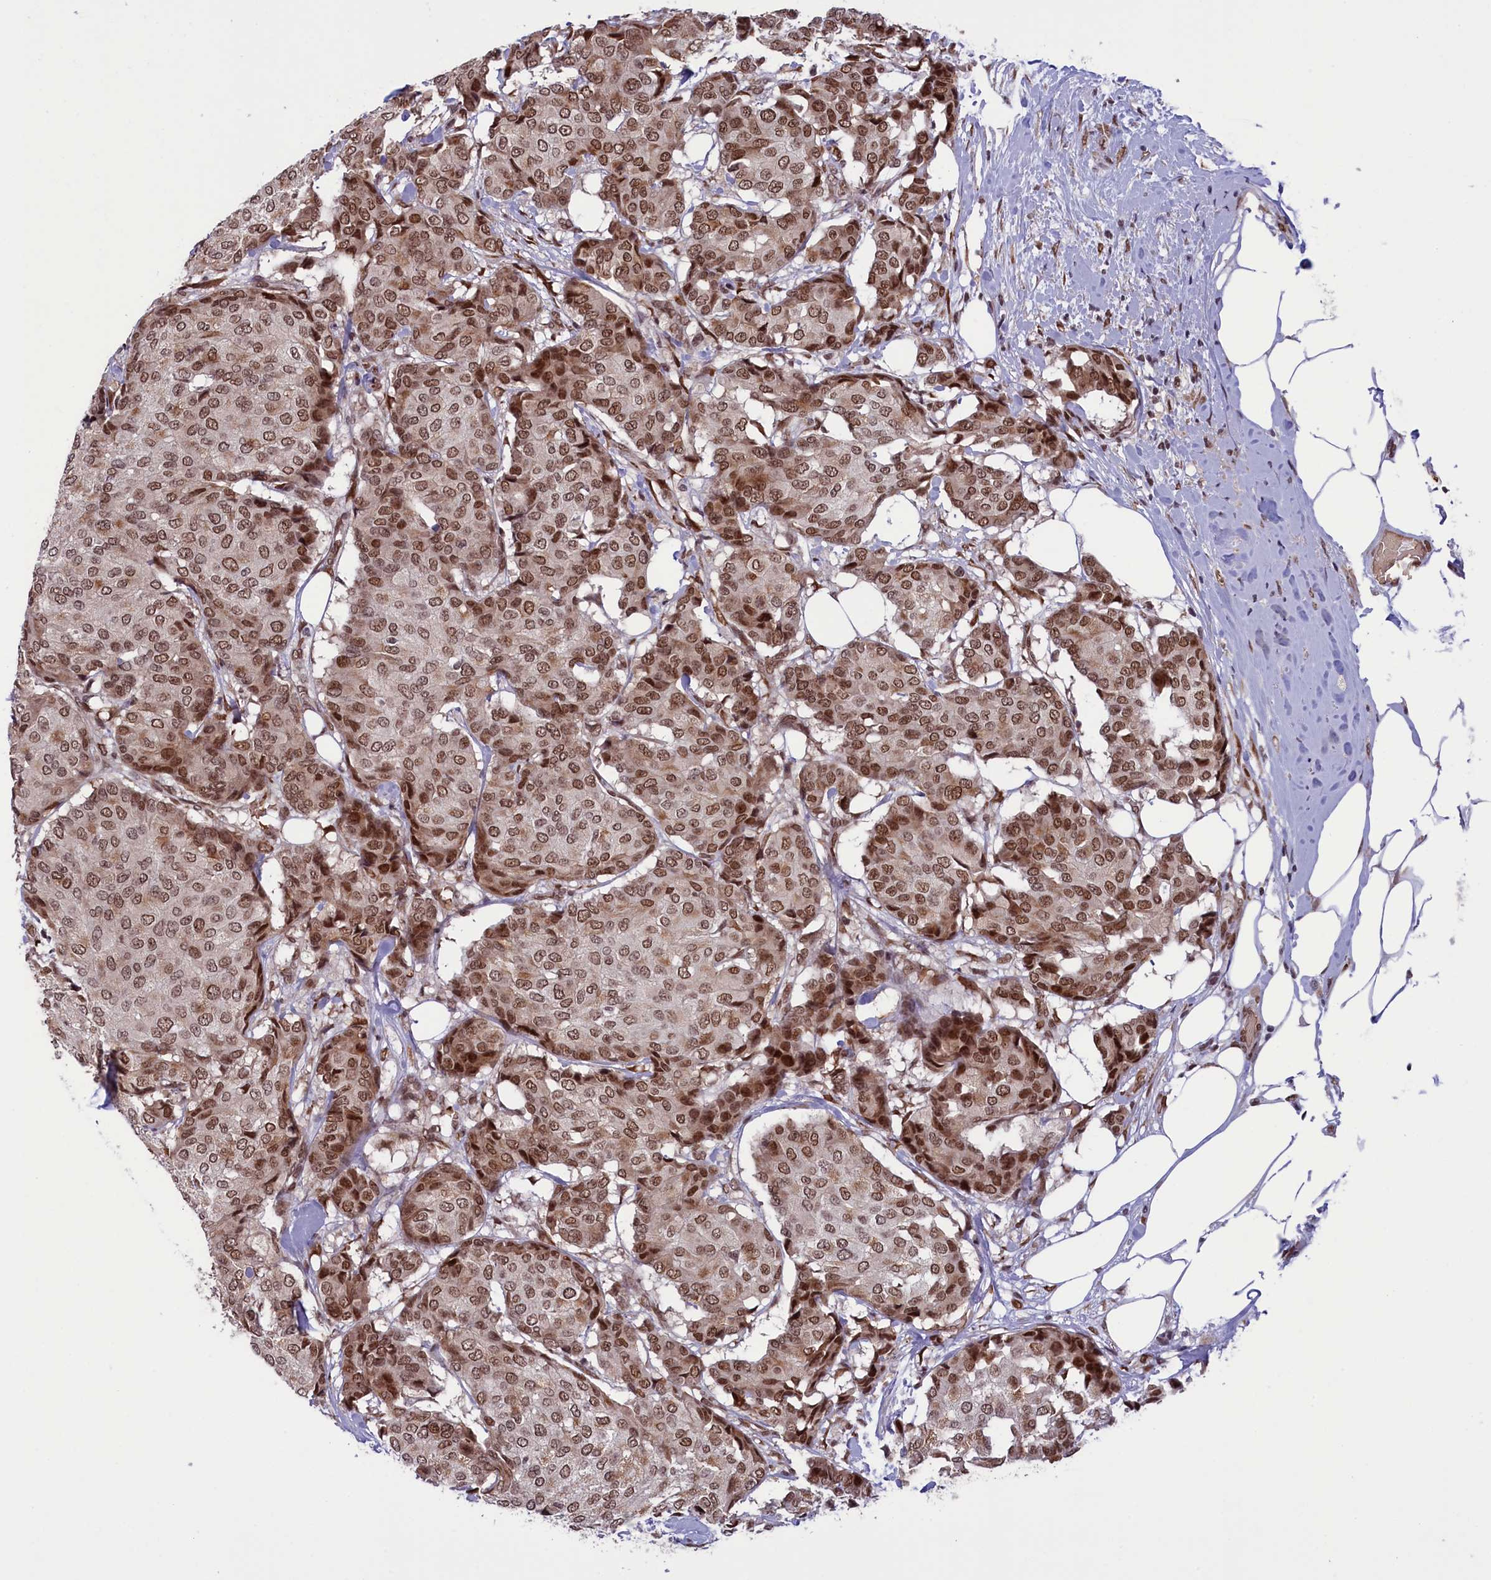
{"staining": {"intensity": "moderate", "quantity": ">75%", "location": "nuclear"}, "tissue": "breast cancer", "cell_type": "Tumor cells", "image_type": "cancer", "snomed": [{"axis": "morphology", "description": "Duct carcinoma"}, {"axis": "topography", "description": "Breast"}], "caption": "Invasive ductal carcinoma (breast) tissue shows moderate nuclear expression in approximately >75% of tumor cells, visualized by immunohistochemistry. The staining was performed using DAB (3,3'-diaminobenzidine) to visualize the protein expression in brown, while the nuclei were stained in blue with hematoxylin (Magnification: 20x).", "gene": "MPHOSPH8", "patient": {"sex": "female", "age": 75}}